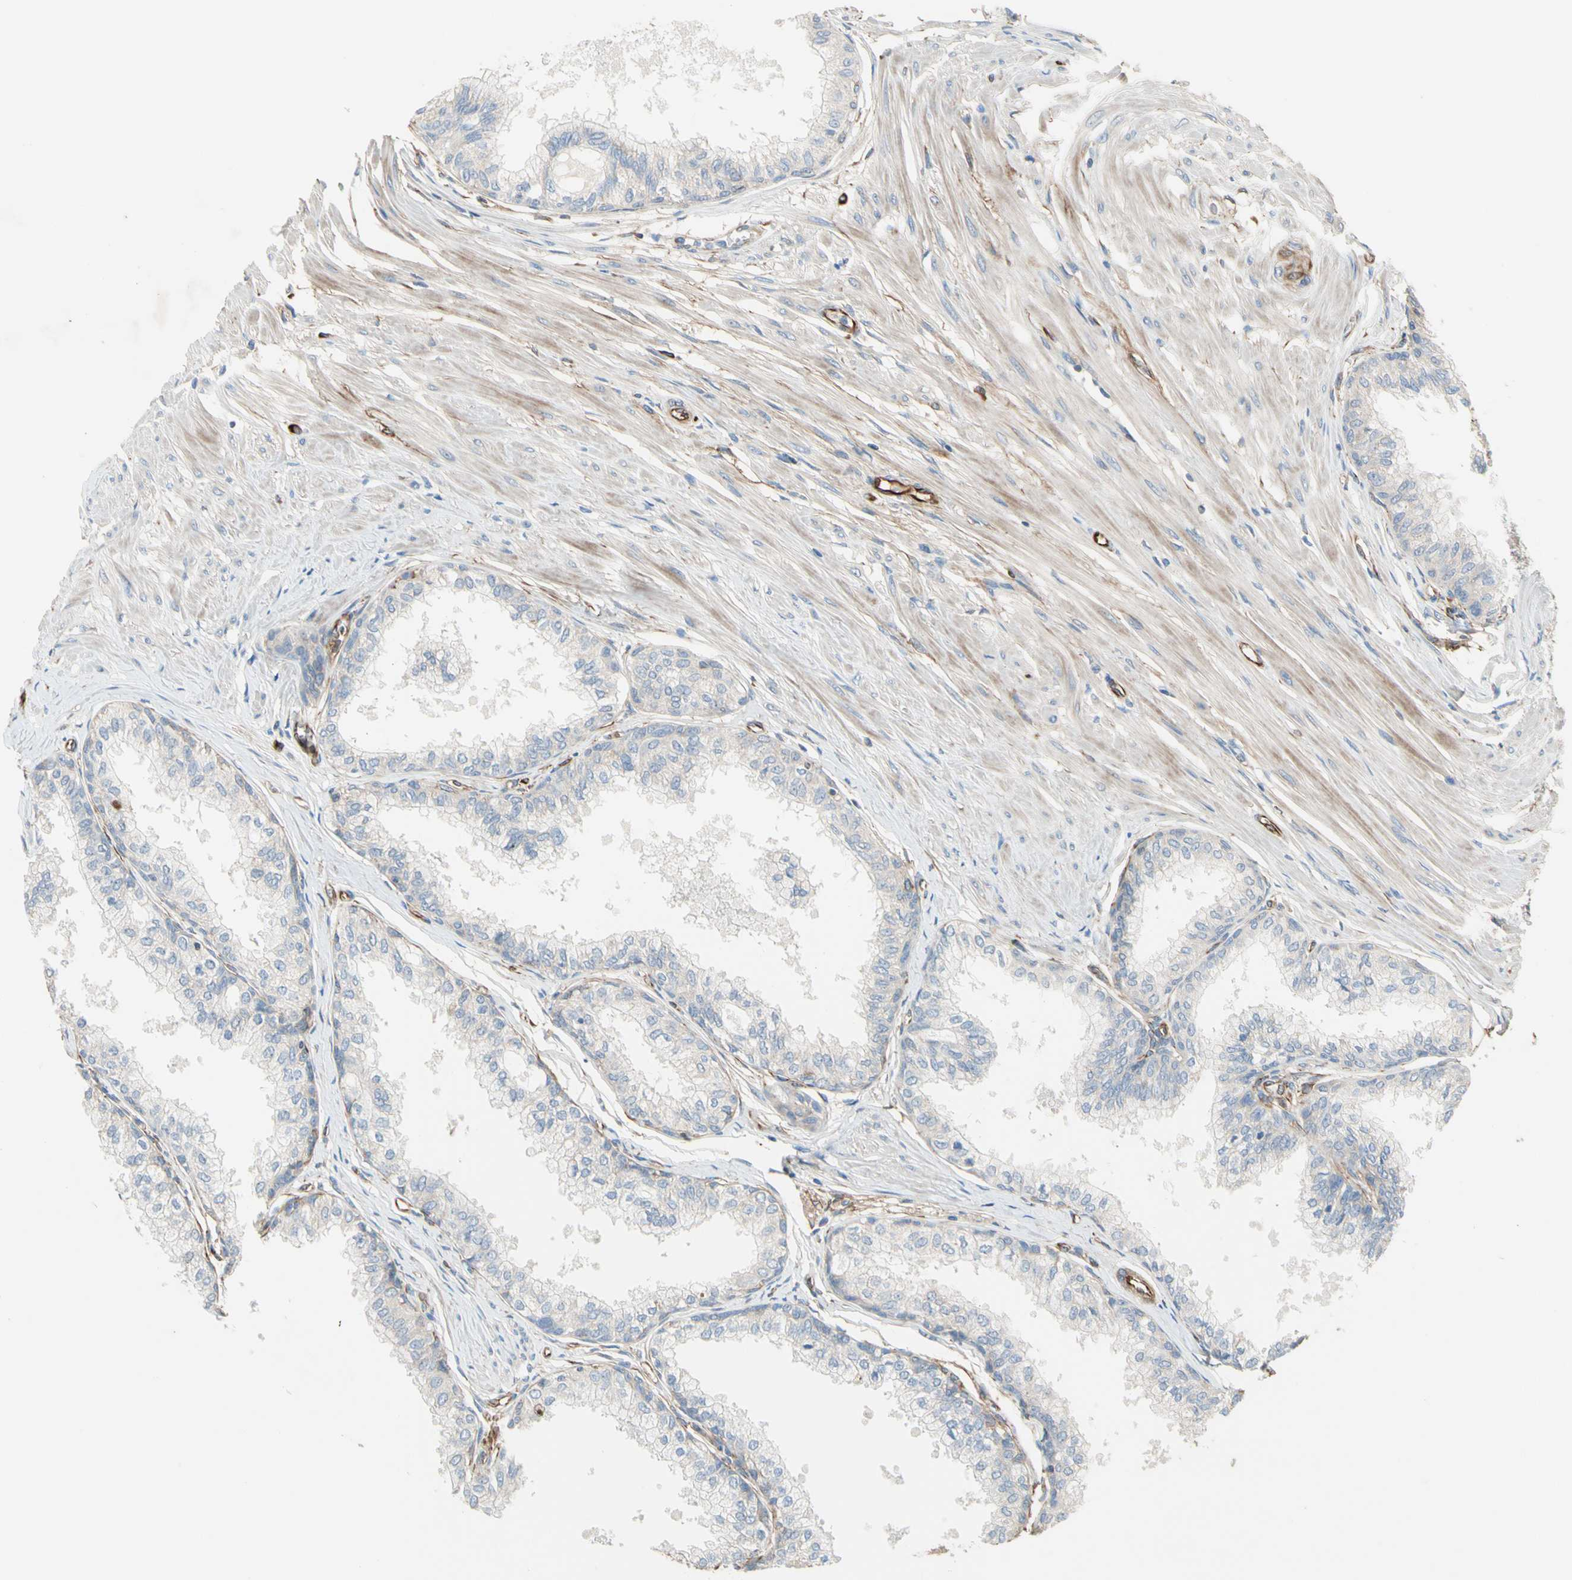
{"staining": {"intensity": "weak", "quantity": "25%-75%", "location": "cytoplasmic/membranous"}, "tissue": "prostate", "cell_type": "Glandular cells", "image_type": "normal", "snomed": [{"axis": "morphology", "description": "Normal tissue, NOS"}, {"axis": "topography", "description": "Prostate"}, {"axis": "topography", "description": "Seminal veicle"}], "caption": "An image of human prostate stained for a protein shows weak cytoplasmic/membranous brown staining in glandular cells. (Stains: DAB in brown, nuclei in blue, Microscopy: brightfield microscopy at high magnification).", "gene": "TRAF2", "patient": {"sex": "male", "age": 60}}